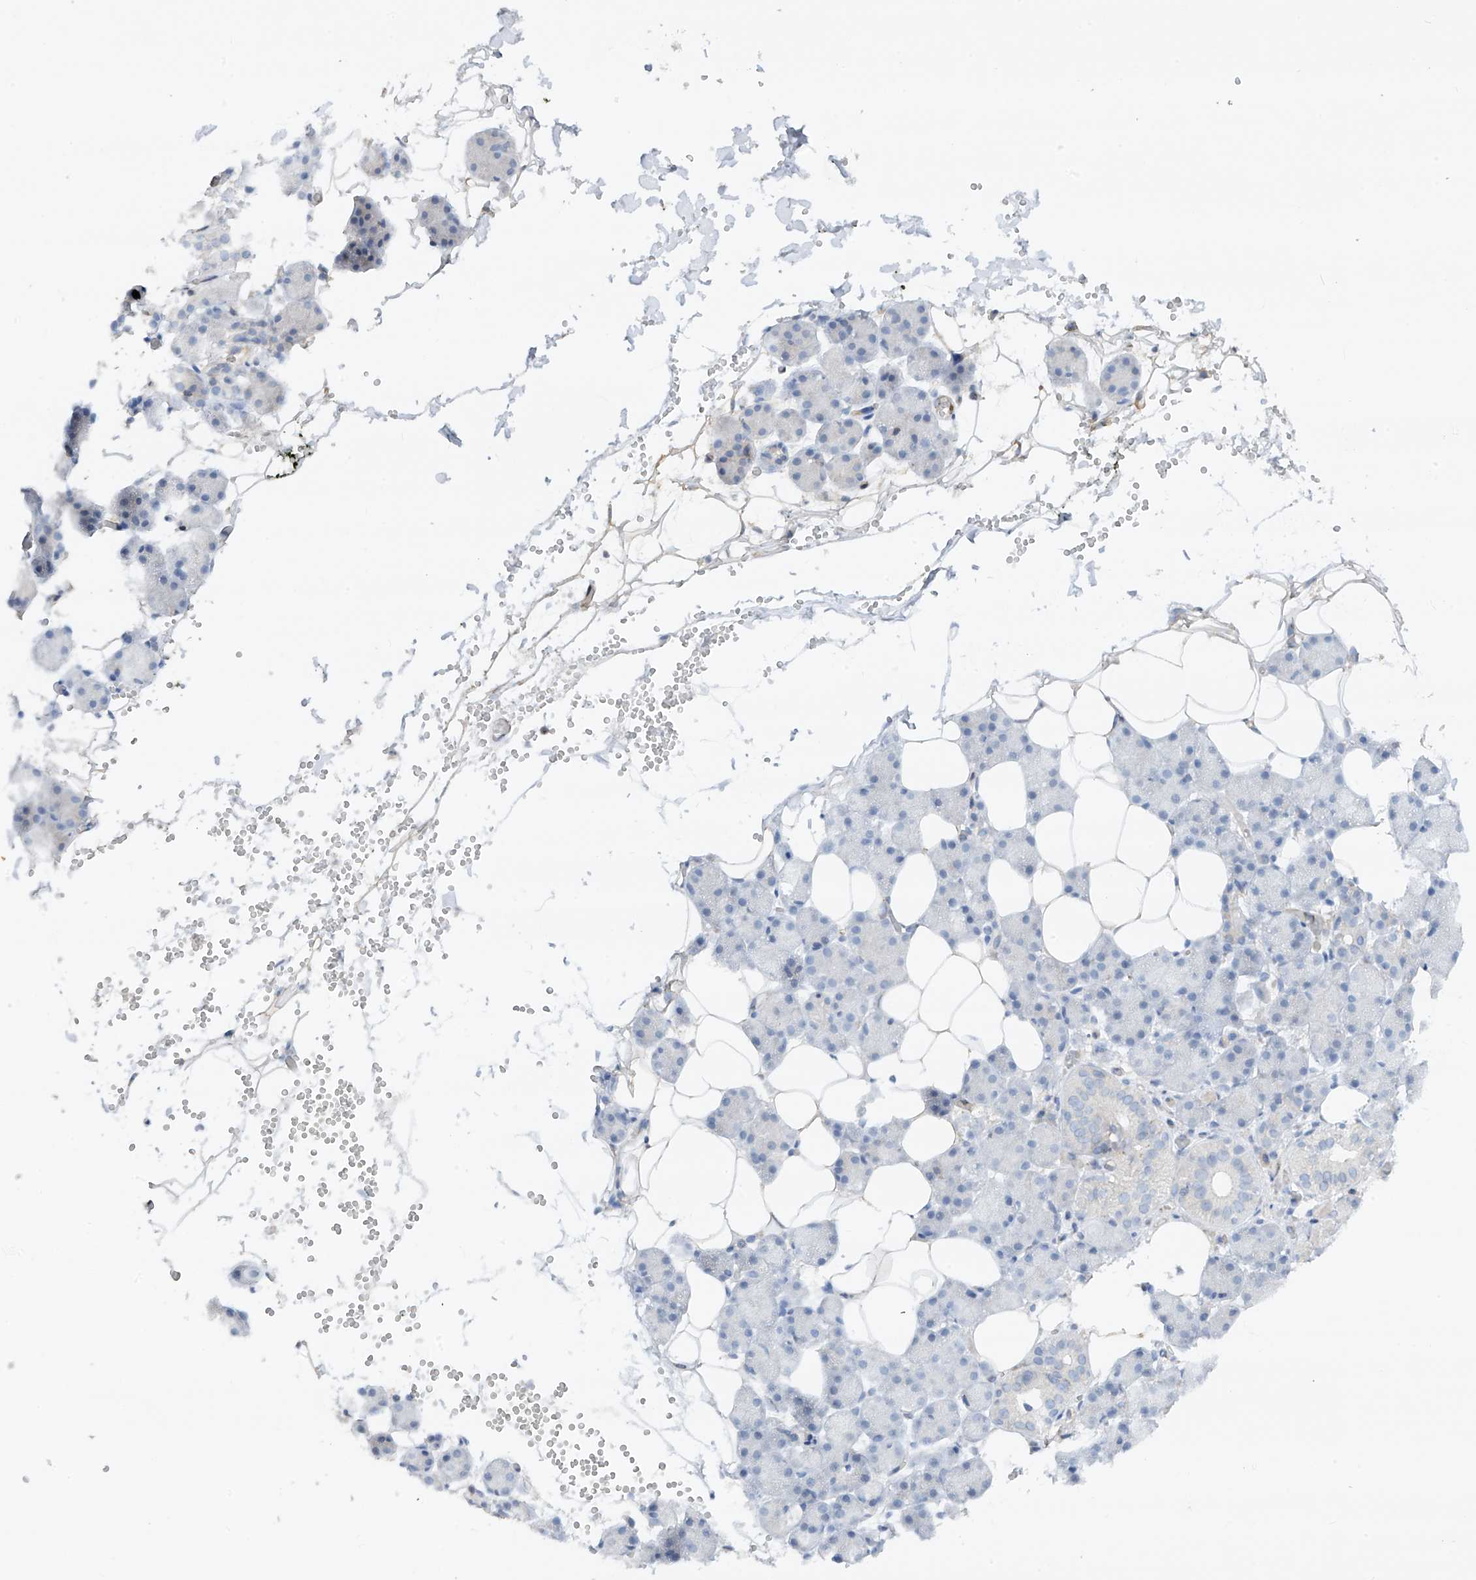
{"staining": {"intensity": "strong", "quantity": "<25%", "location": "cytoplasmic/membranous"}, "tissue": "salivary gland", "cell_type": "Glandular cells", "image_type": "normal", "snomed": [{"axis": "morphology", "description": "Normal tissue, NOS"}, {"axis": "topography", "description": "Salivary gland"}], "caption": "Brown immunohistochemical staining in normal salivary gland reveals strong cytoplasmic/membranous expression in about <25% of glandular cells.", "gene": "HLA", "patient": {"sex": "female", "age": 33}}